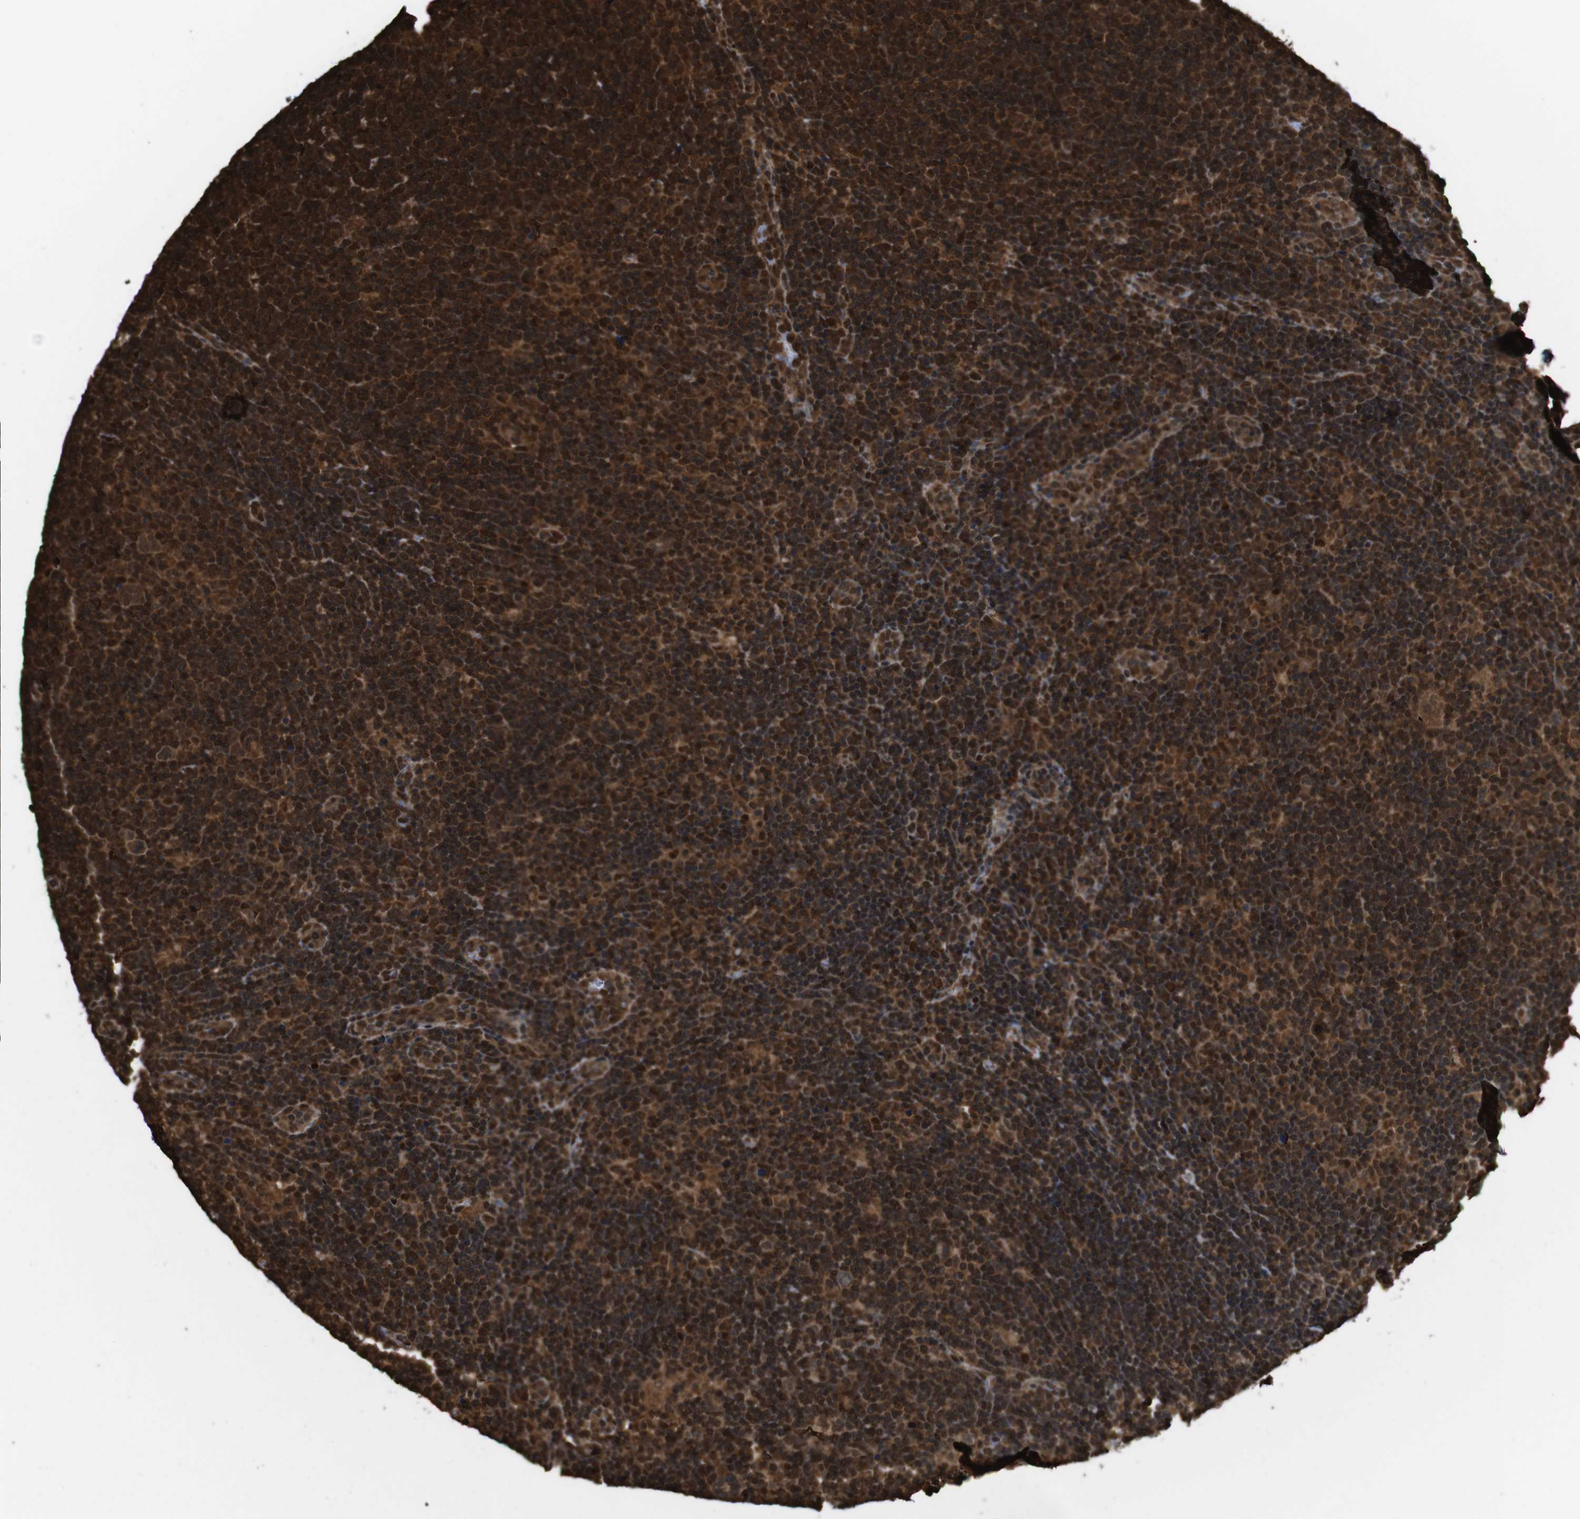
{"staining": {"intensity": "moderate", "quantity": ">75%", "location": "cytoplasmic/membranous,nuclear"}, "tissue": "lymphoma", "cell_type": "Tumor cells", "image_type": "cancer", "snomed": [{"axis": "morphology", "description": "Hodgkin's disease, NOS"}, {"axis": "topography", "description": "Lymph node"}], "caption": "Immunohistochemistry (IHC) photomicrograph of neoplastic tissue: Hodgkin's disease stained using immunohistochemistry reveals medium levels of moderate protein expression localized specifically in the cytoplasmic/membranous and nuclear of tumor cells, appearing as a cytoplasmic/membranous and nuclear brown color.", "gene": "VCP", "patient": {"sex": "female", "age": 57}}